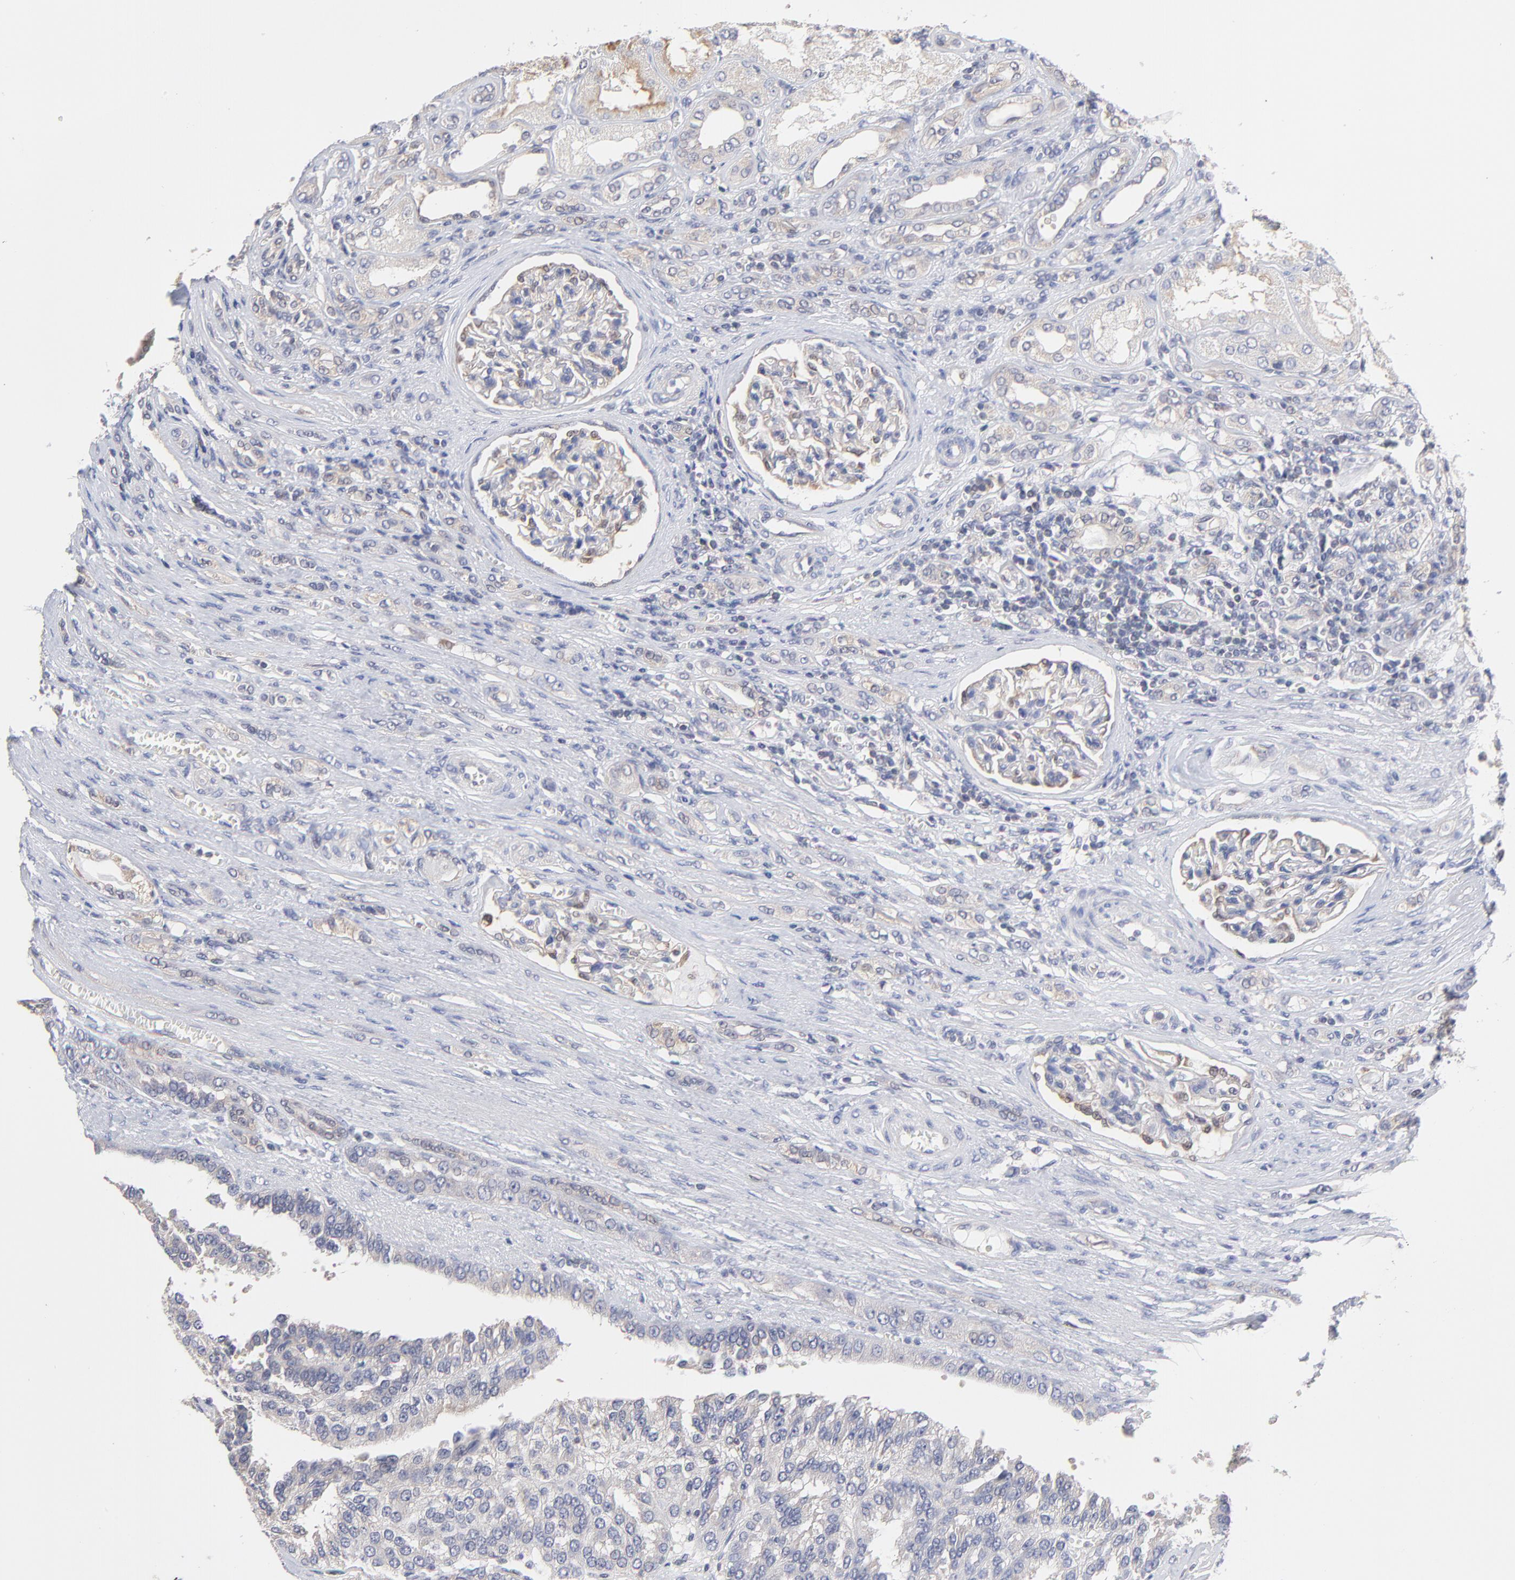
{"staining": {"intensity": "negative", "quantity": "none", "location": "none"}, "tissue": "renal cancer", "cell_type": "Tumor cells", "image_type": "cancer", "snomed": [{"axis": "morphology", "description": "Adenocarcinoma, NOS"}, {"axis": "topography", "description": "Kidney"}], "caption": "Renal cancer was stained to show a protein in brown. There is no significant positivity in tumor cells.", "gene": "PCMT1", "patient": {"sex": "male", "age": 46}}